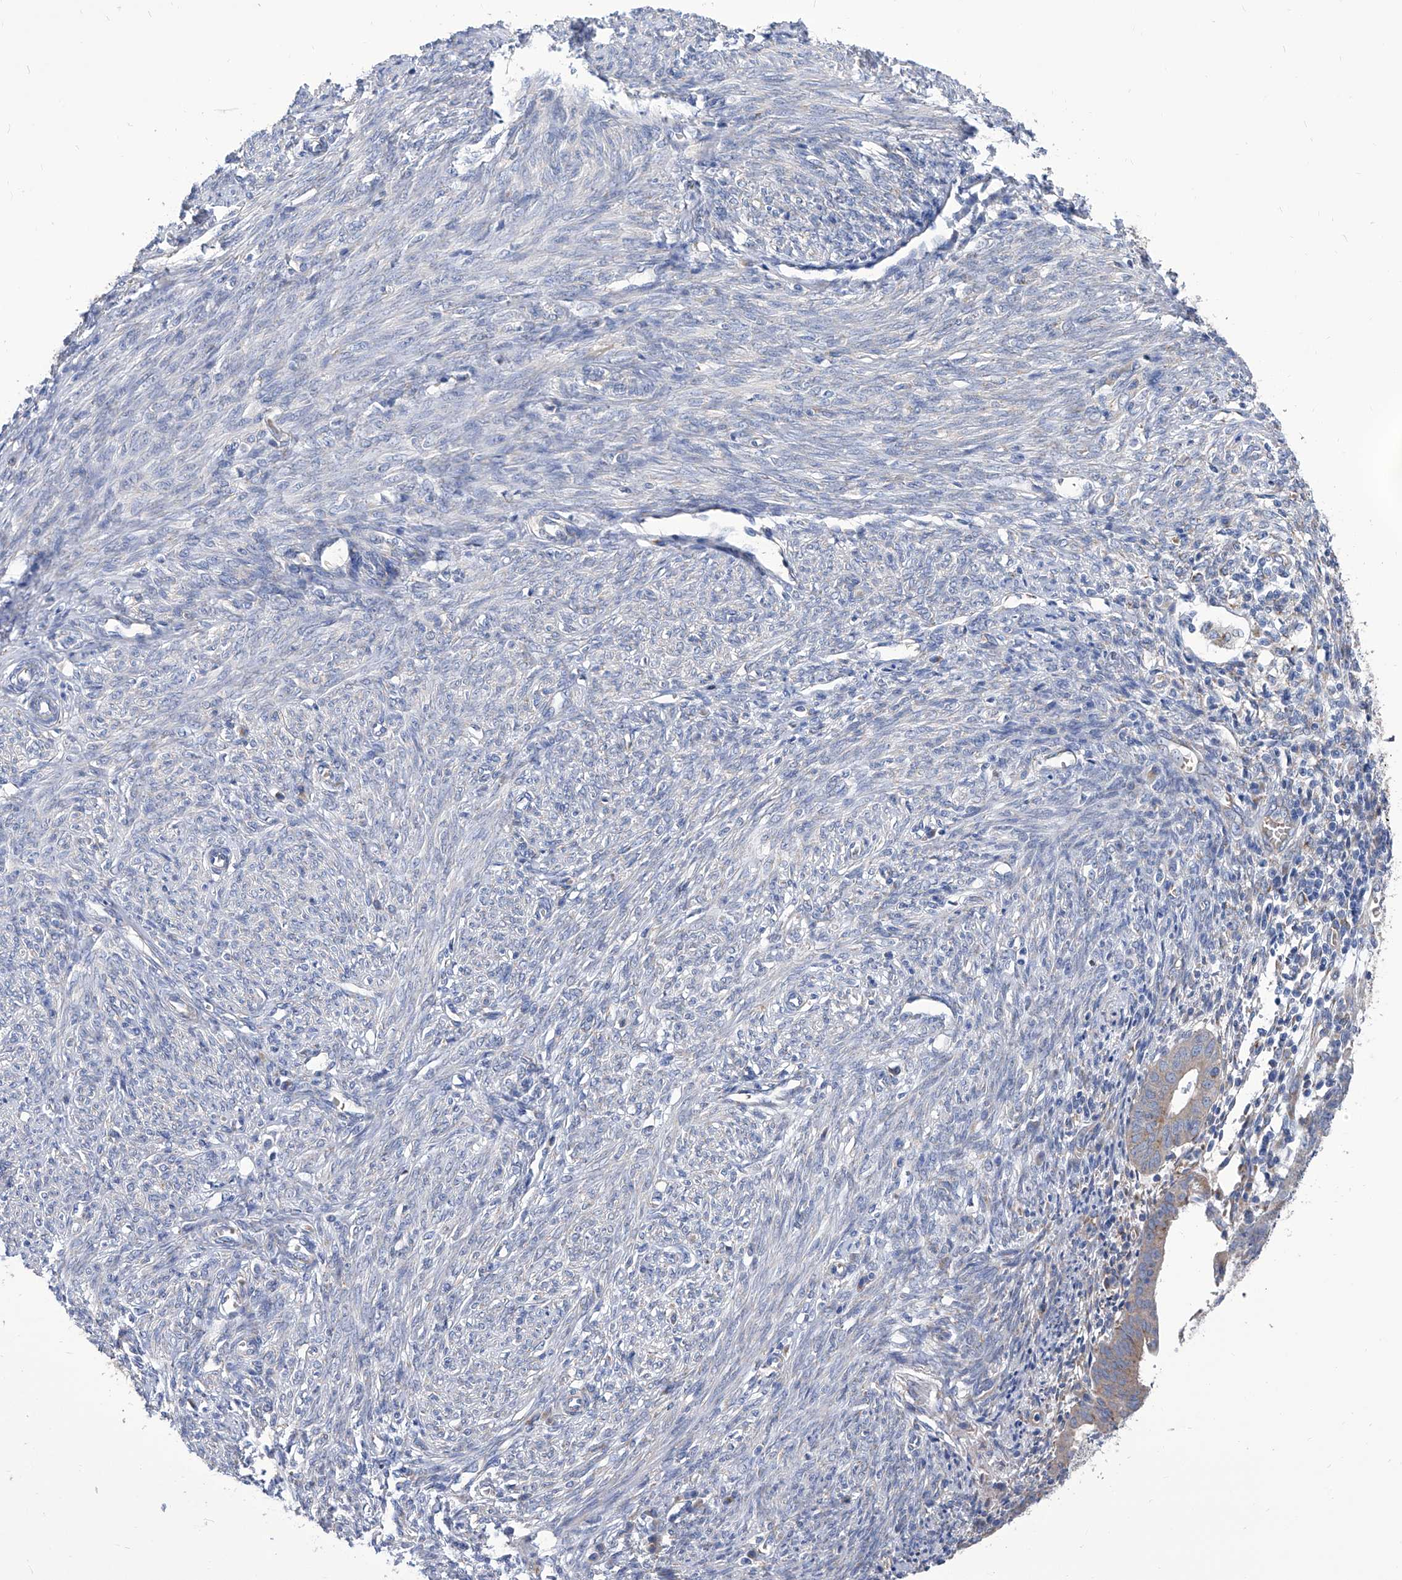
{"staining": {"intensity": "moderate", "quantity": "<25%", "location": "cytoplasmic/membranous"}, "tissue": "endometrial cancer", "cell_type": "Tumor cells", "image_type": "cancer", "snomed": [{"axis": "morphology", "description": "Adenocarcinoma, NOS"}, {"axis": "topography", "description": "Uterus"}], "caption": "This image demonstrates IHC staining of human endometrial cancer (adenocarcinoma), with low moderate cytoplasmic/membranous expression in approximately <25% of tumor cells.", "gene": "TJAP1", "patient": {"sex": "female", "age": 77}}